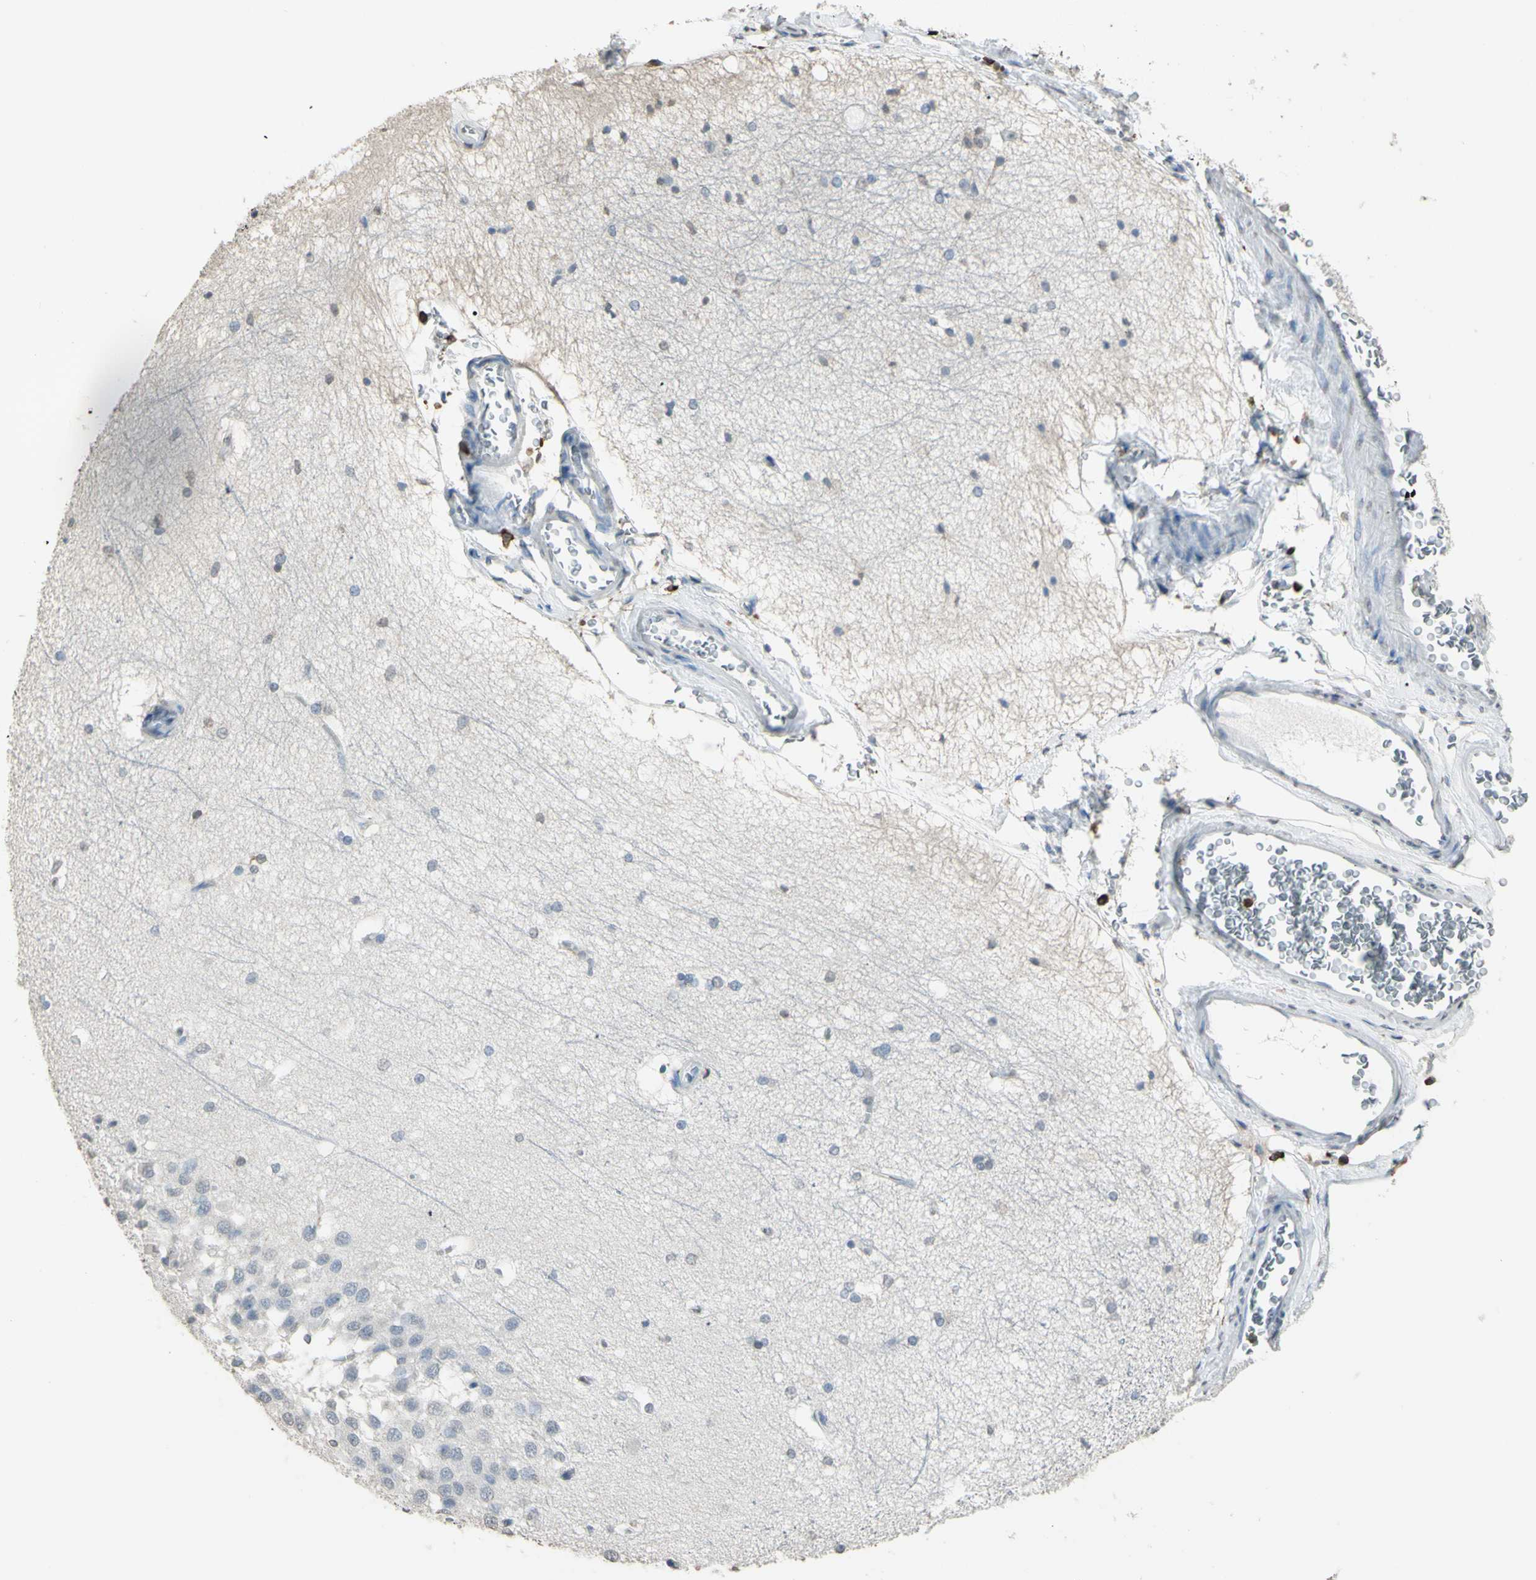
{"staining": {"intensity": "negative", "quantity": "none", "location": "none"}, "tissue": "hippocampus", "cell_type": "Glial cells", "image_type": "normal", "snomed": [{"axis": "morphology", "description": "Normal tissue, NOS"}, {"axis": "topography", "description": "Hippocampus"}], "caption": "There is no significant staining in glial cells of hippocampus. Brightfield microscopy of immunohistochemistry stained with DAB (3,3'-diaminobenzidine) (brown) and hematoxylin (blue), captured at high magnification.", "gene": "PSTPIP1", "patient": {"sex": "female", "age": 19}}